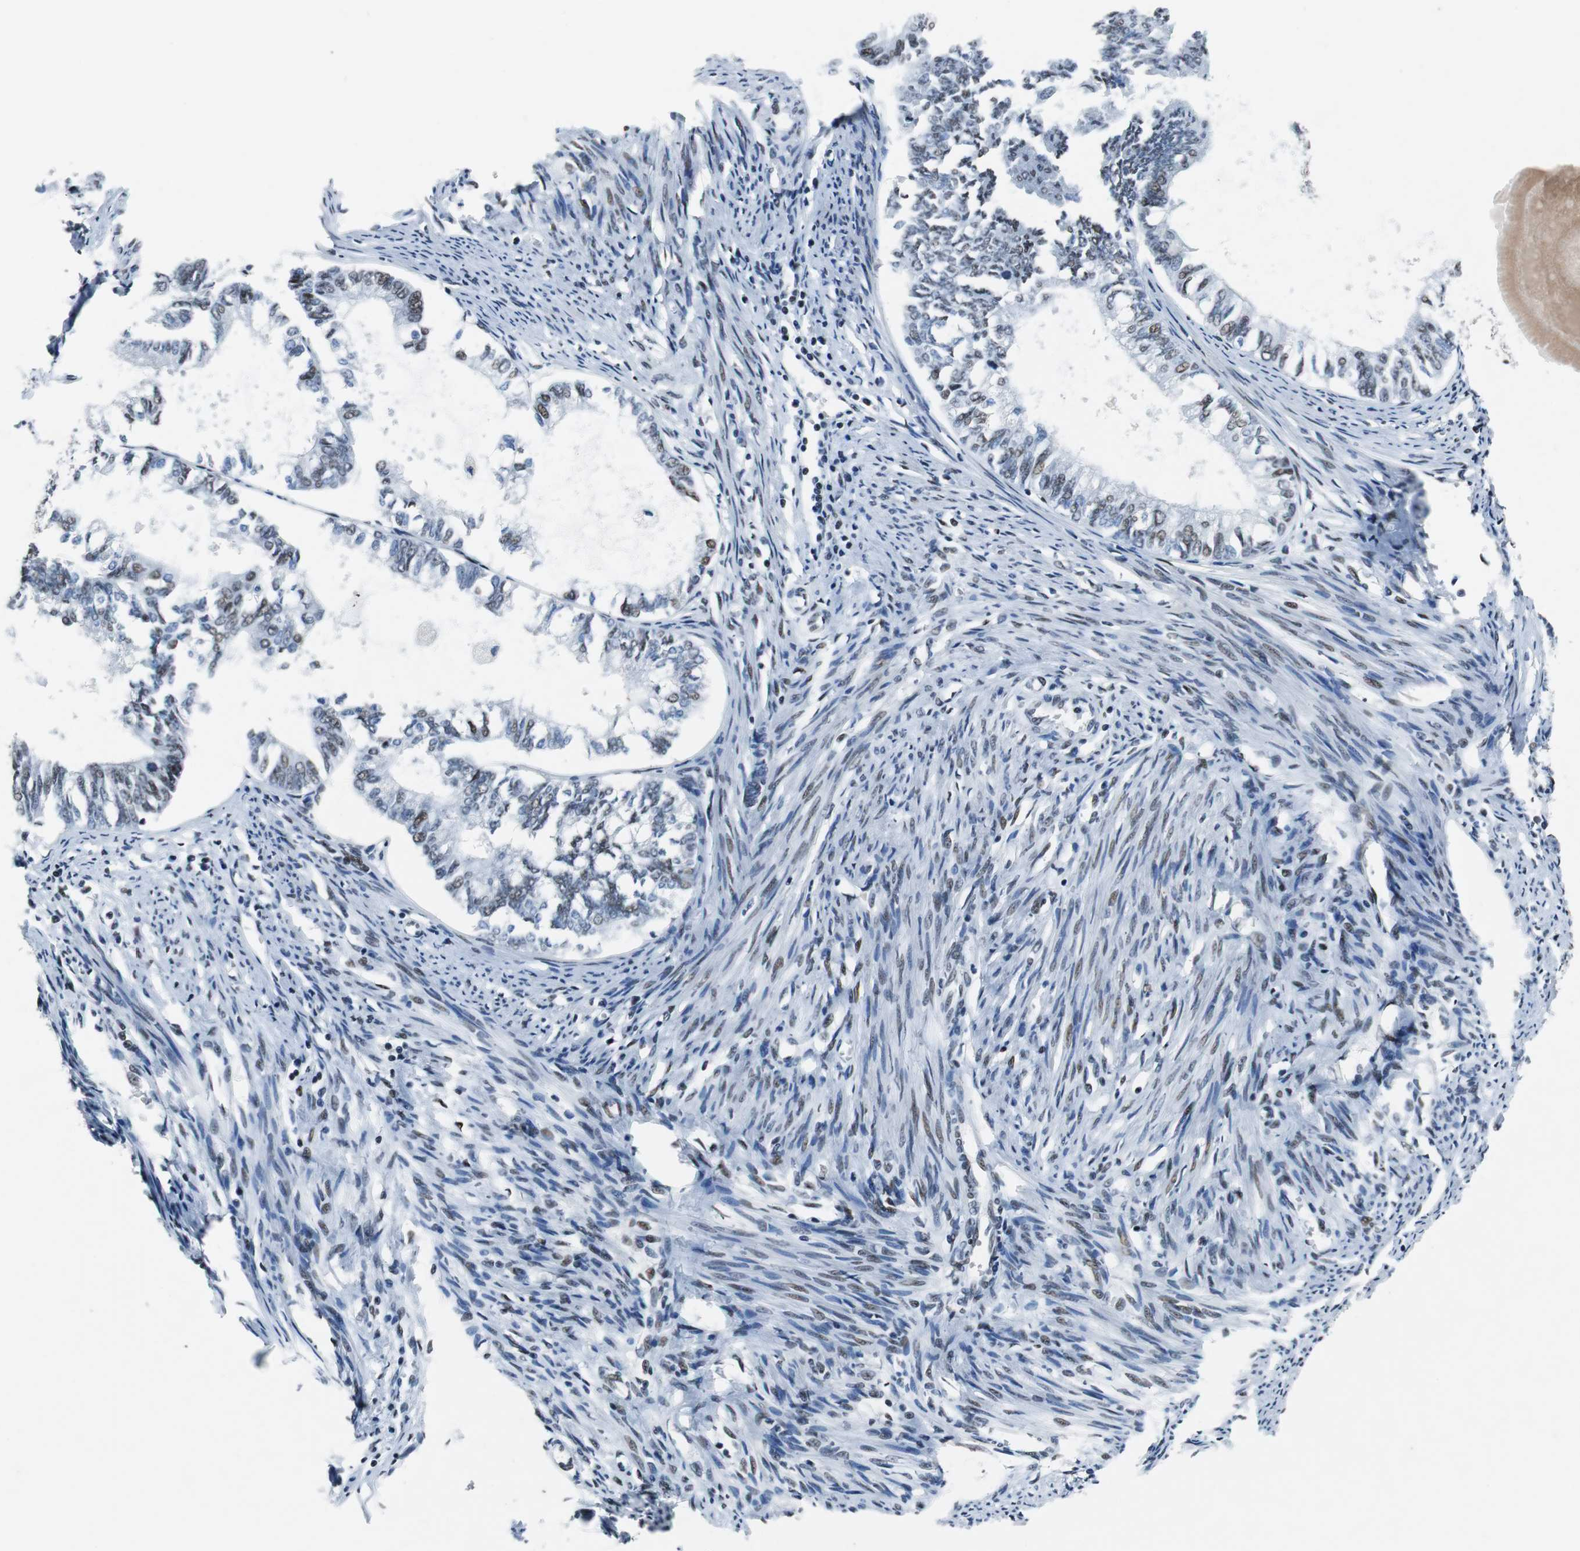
{"staining": {"intensity": "weak", "quantity": "<25%", "location": "nuclear"}, "tissue": "endometrial cancer", "cell_type": "Tumor cells", "image_type": "cancer", "snomed": [{"axis": "morphology", "description": "Adenocarcinoma, NOS"}, {"axis": "topography", "description": "Endometrium"}], "caption": "Immunohistochemistry (IHC) of human adenocarcinoma (endometrial) shows no expression in tumor cells.", "gene": "HDAC3", "patient": {"sex": "female", "age": 86}}